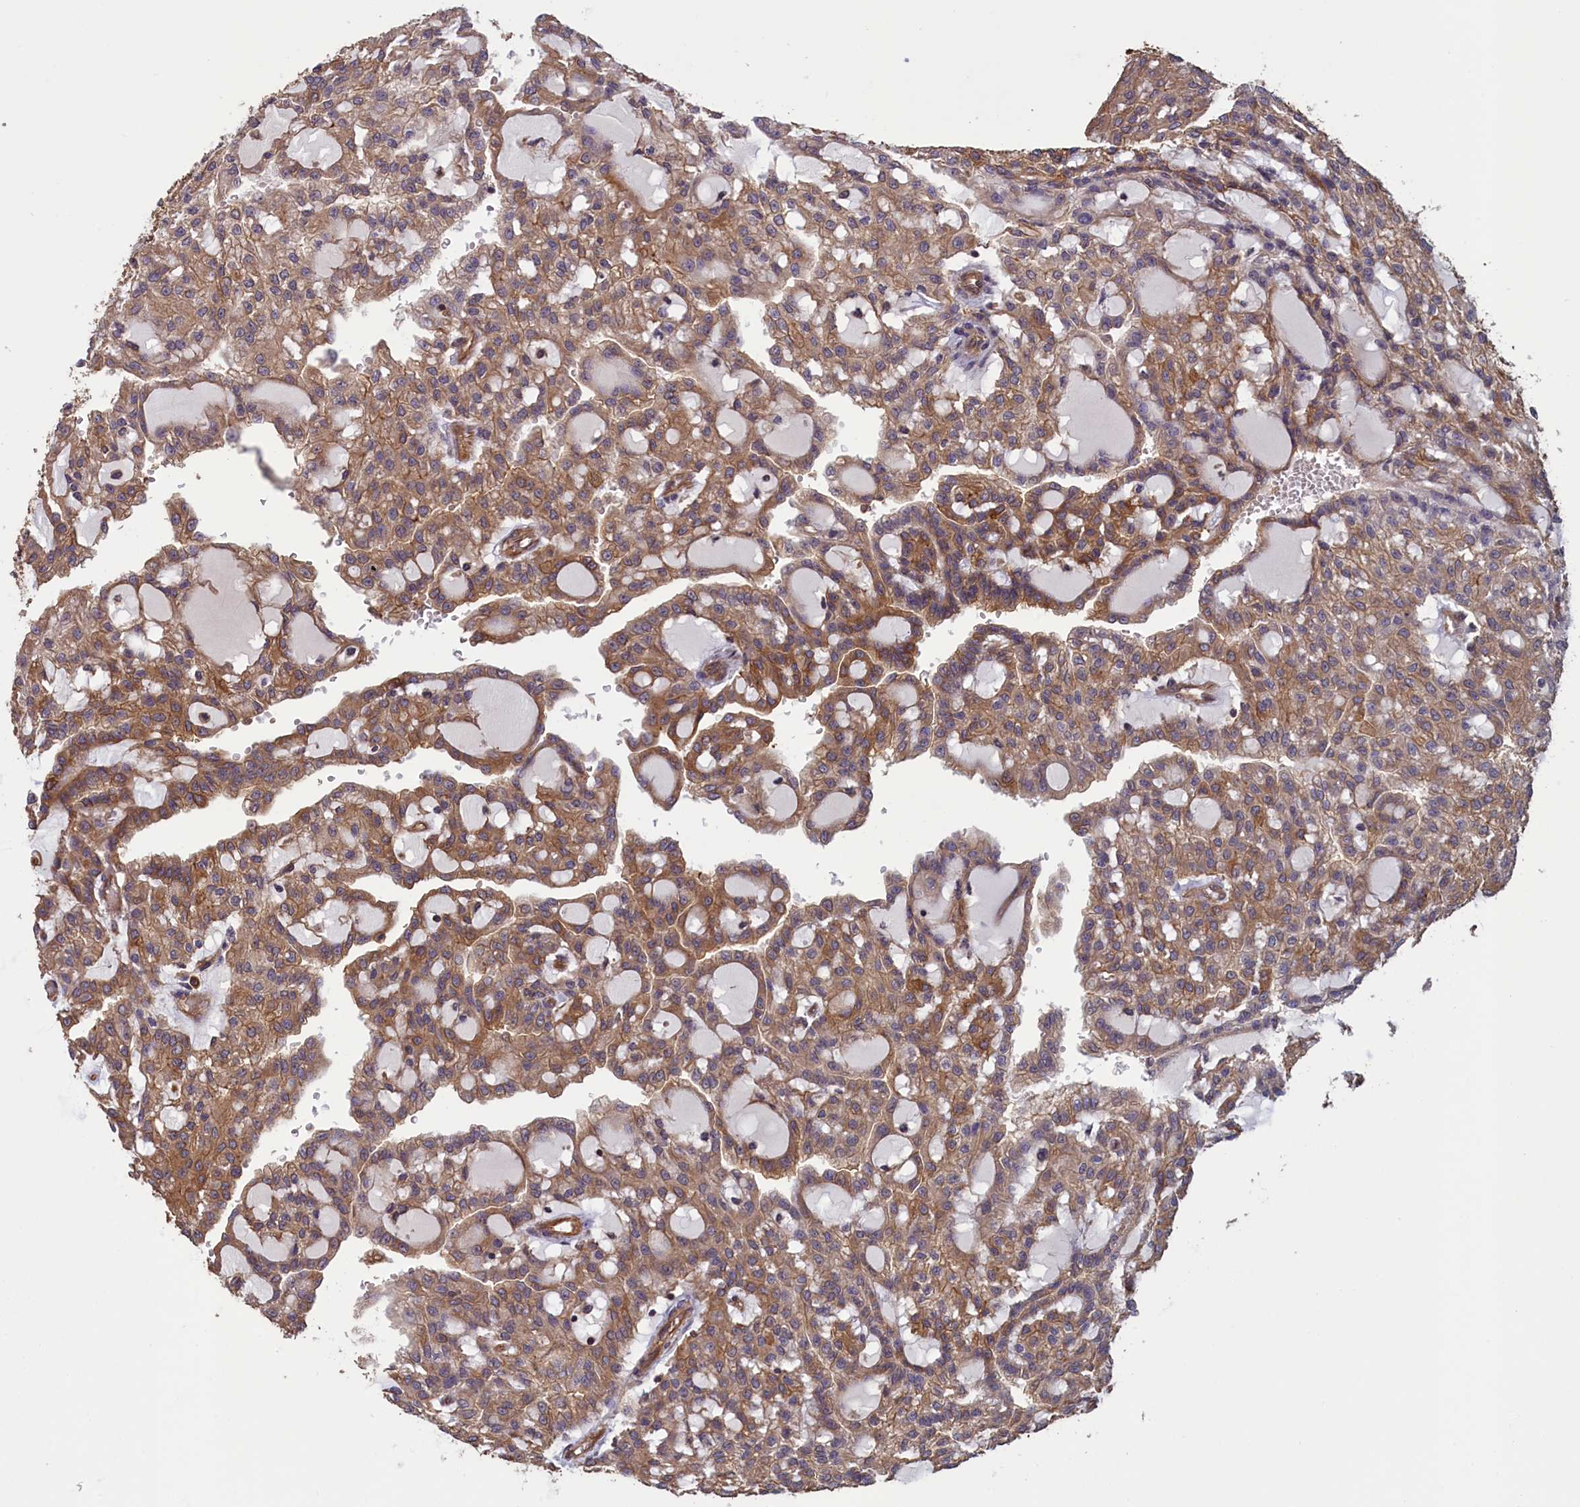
{"staining": {"intensity": "moderate", "quantity": ">75%", "location": "cytoplasmic/membranous"}, "tissue": "renal cancer", "cell_type": "Tumor cells", "image_type": "cancer", "snomed": [{"axis": "morphology", "description": "Adenocarcinoma, NOS"}, {"axis": "topography", "description": "Kidney"}], "caption": "This is a photomicrograph of immunohistochemistry (IHC) staining of renal cancer, which shows moderate expression in the cytoplasmic/membranous of tumor cells.", "gene": "DAPK3", "patient": {"sex": "male", "age": 63}}